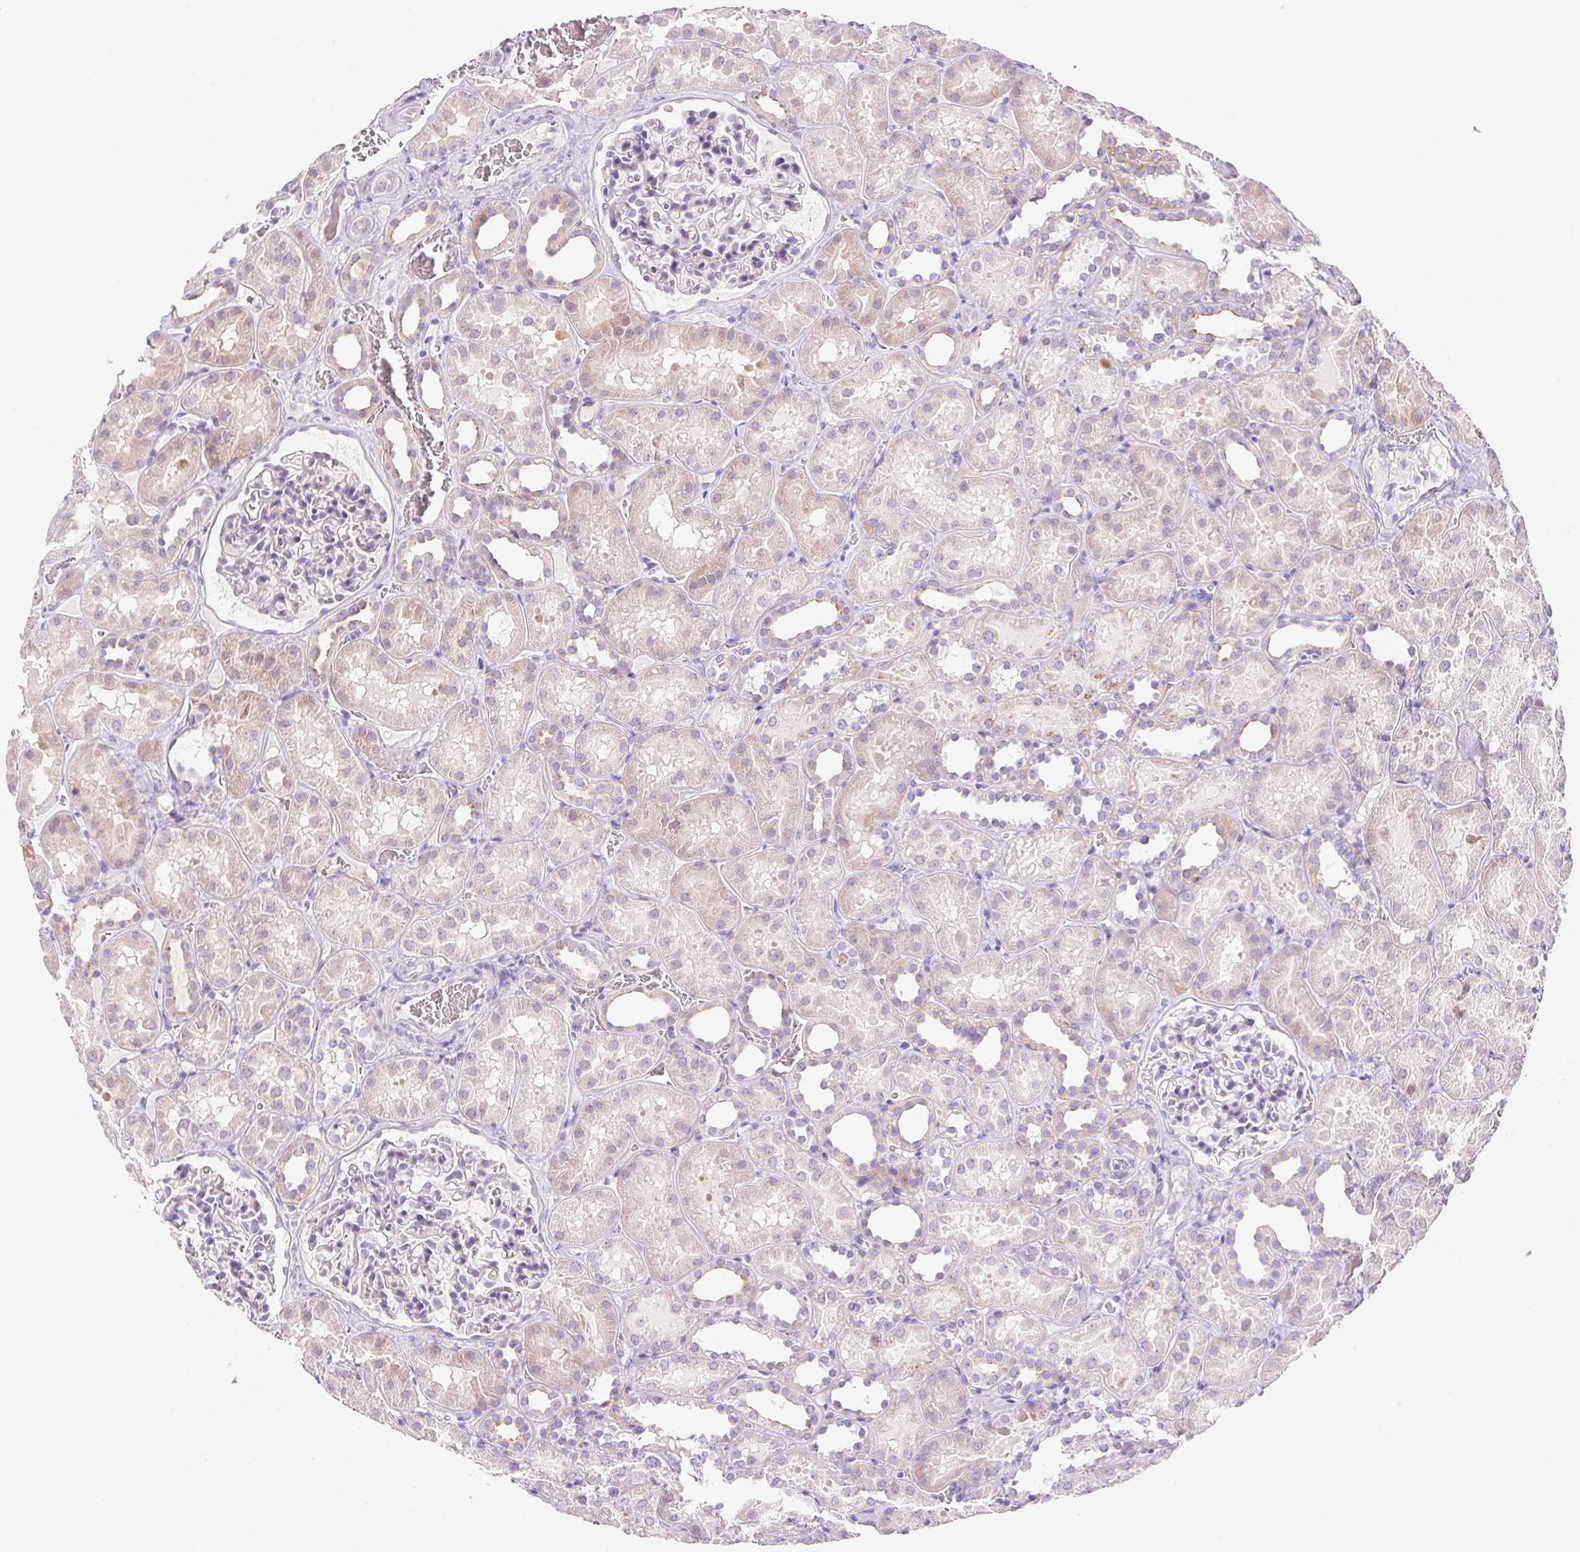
{"staining": {"intensity": "negative", "quantity": "none", "location": "none"}, "tissue": "kidney", "cell_type": "Cells in glomeruli", "image_type": "normal", "snomed": [{"axis": "morphology", "description": "Normal tissue, NOS"}, {"axis": "topography", "description": "Kidney"}], "caption": "Cells in glomeruli show no significant protein positivity in benign kidney.", "gene": "TEKT1", "patient": {"sex": "female", "age": 41}}